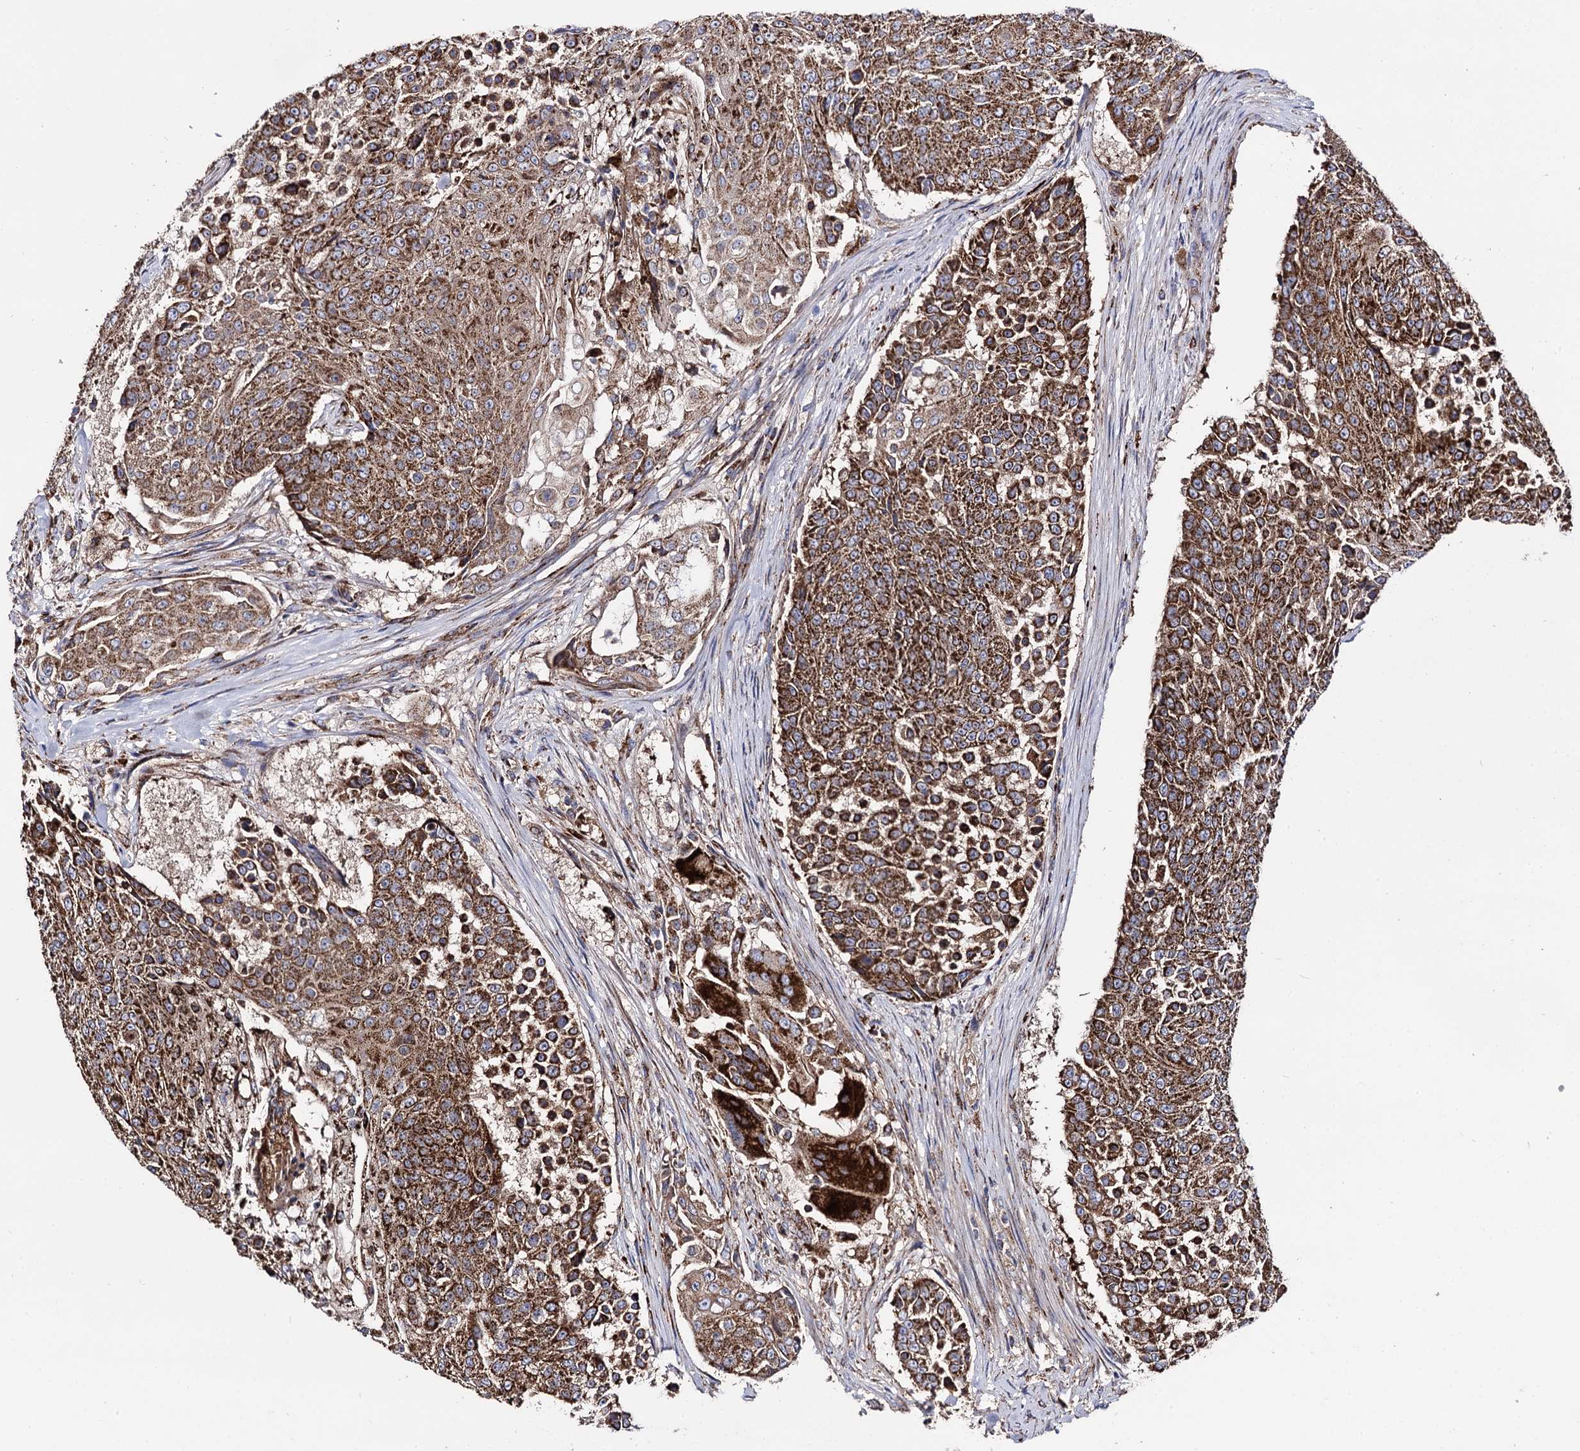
{"staining": {"intensity": "strong", "quantity": ">75%", "location": "cytoplasmic/membranous"}, "tissue": "urothelial cancer", "cell_type": "Tumor cells", "image_type": "cancer", "snomed": [{"axis": "morphology", "description": "Urothelial carcinoma, High grade"}, {"axis": "topography", "description": "Urinary bladder"}], "caption": "Immunohistochemistry (IHC) staining of urothelial cancer, which reveals high levels of strong cytoplasmic/membranous expression in approximately >75% of tumor cells indicating strong cytoplasmic/membranous protein staining. The staining was performed using DAB (brown) for protein detection and nuclei were counterstained in hematoxylin (blue).", "gene": "IQCH", "patient": {"sex": "female", "age": 63}}